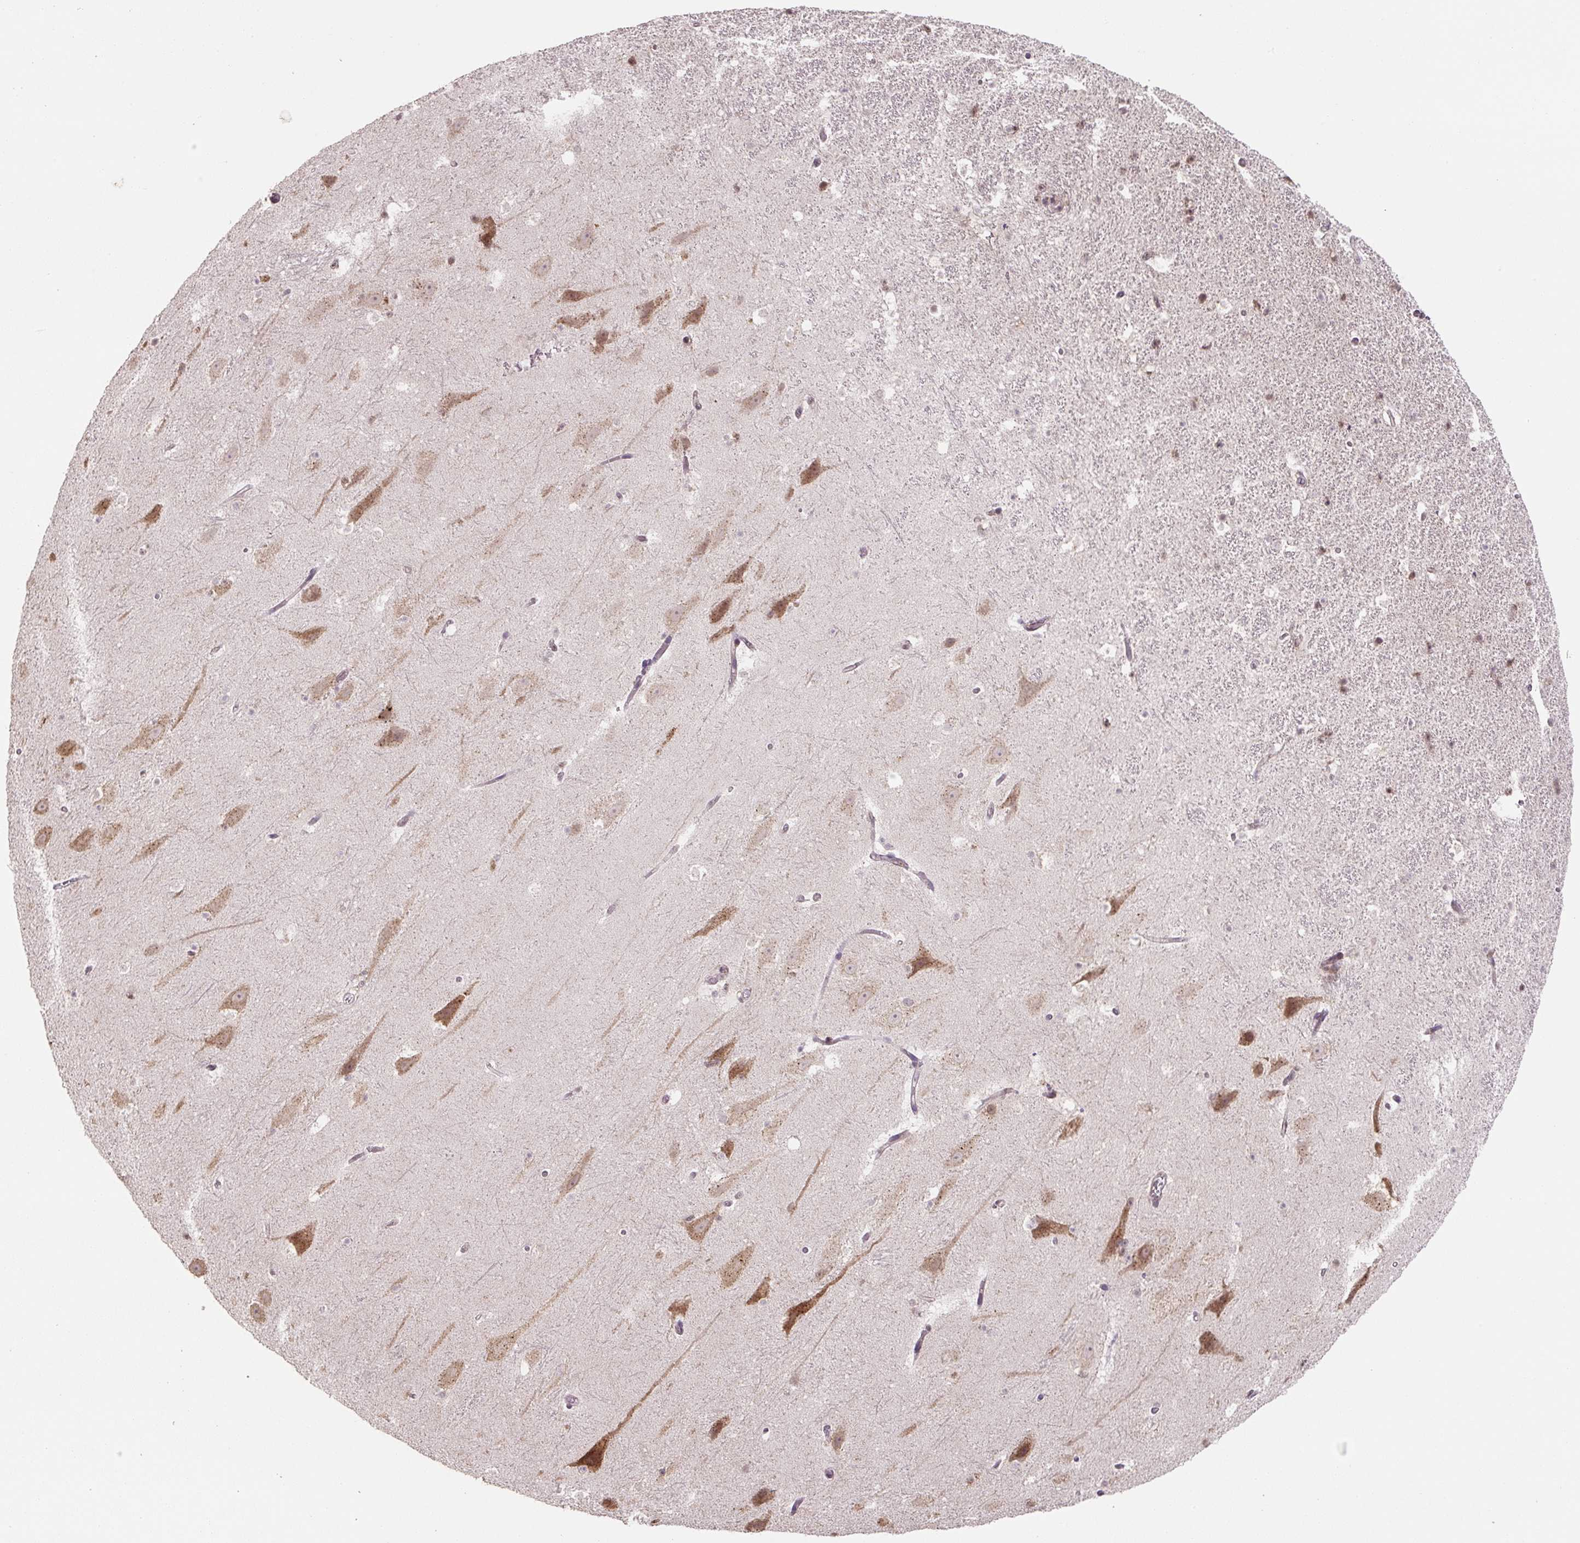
{"staining": {"intensity": "negative", "quantity": "none", "location": "none"}, "tissue": "hippocampus", "cell_type": "Glial cells", "image_type": "normal", "snomed": [{"axis": "morphology", "description": "Normal tissue, NOS"}, {"axis": "topography", "description": "Hippocampus"}], "caption": "The micrograph shows no significant positivity in glial cells of hippocampus. (Brightfield microscopy of DAB IHC at high magnification).", "gene": "C2orf73", "patient": {"sex": "male", "age": 37}}